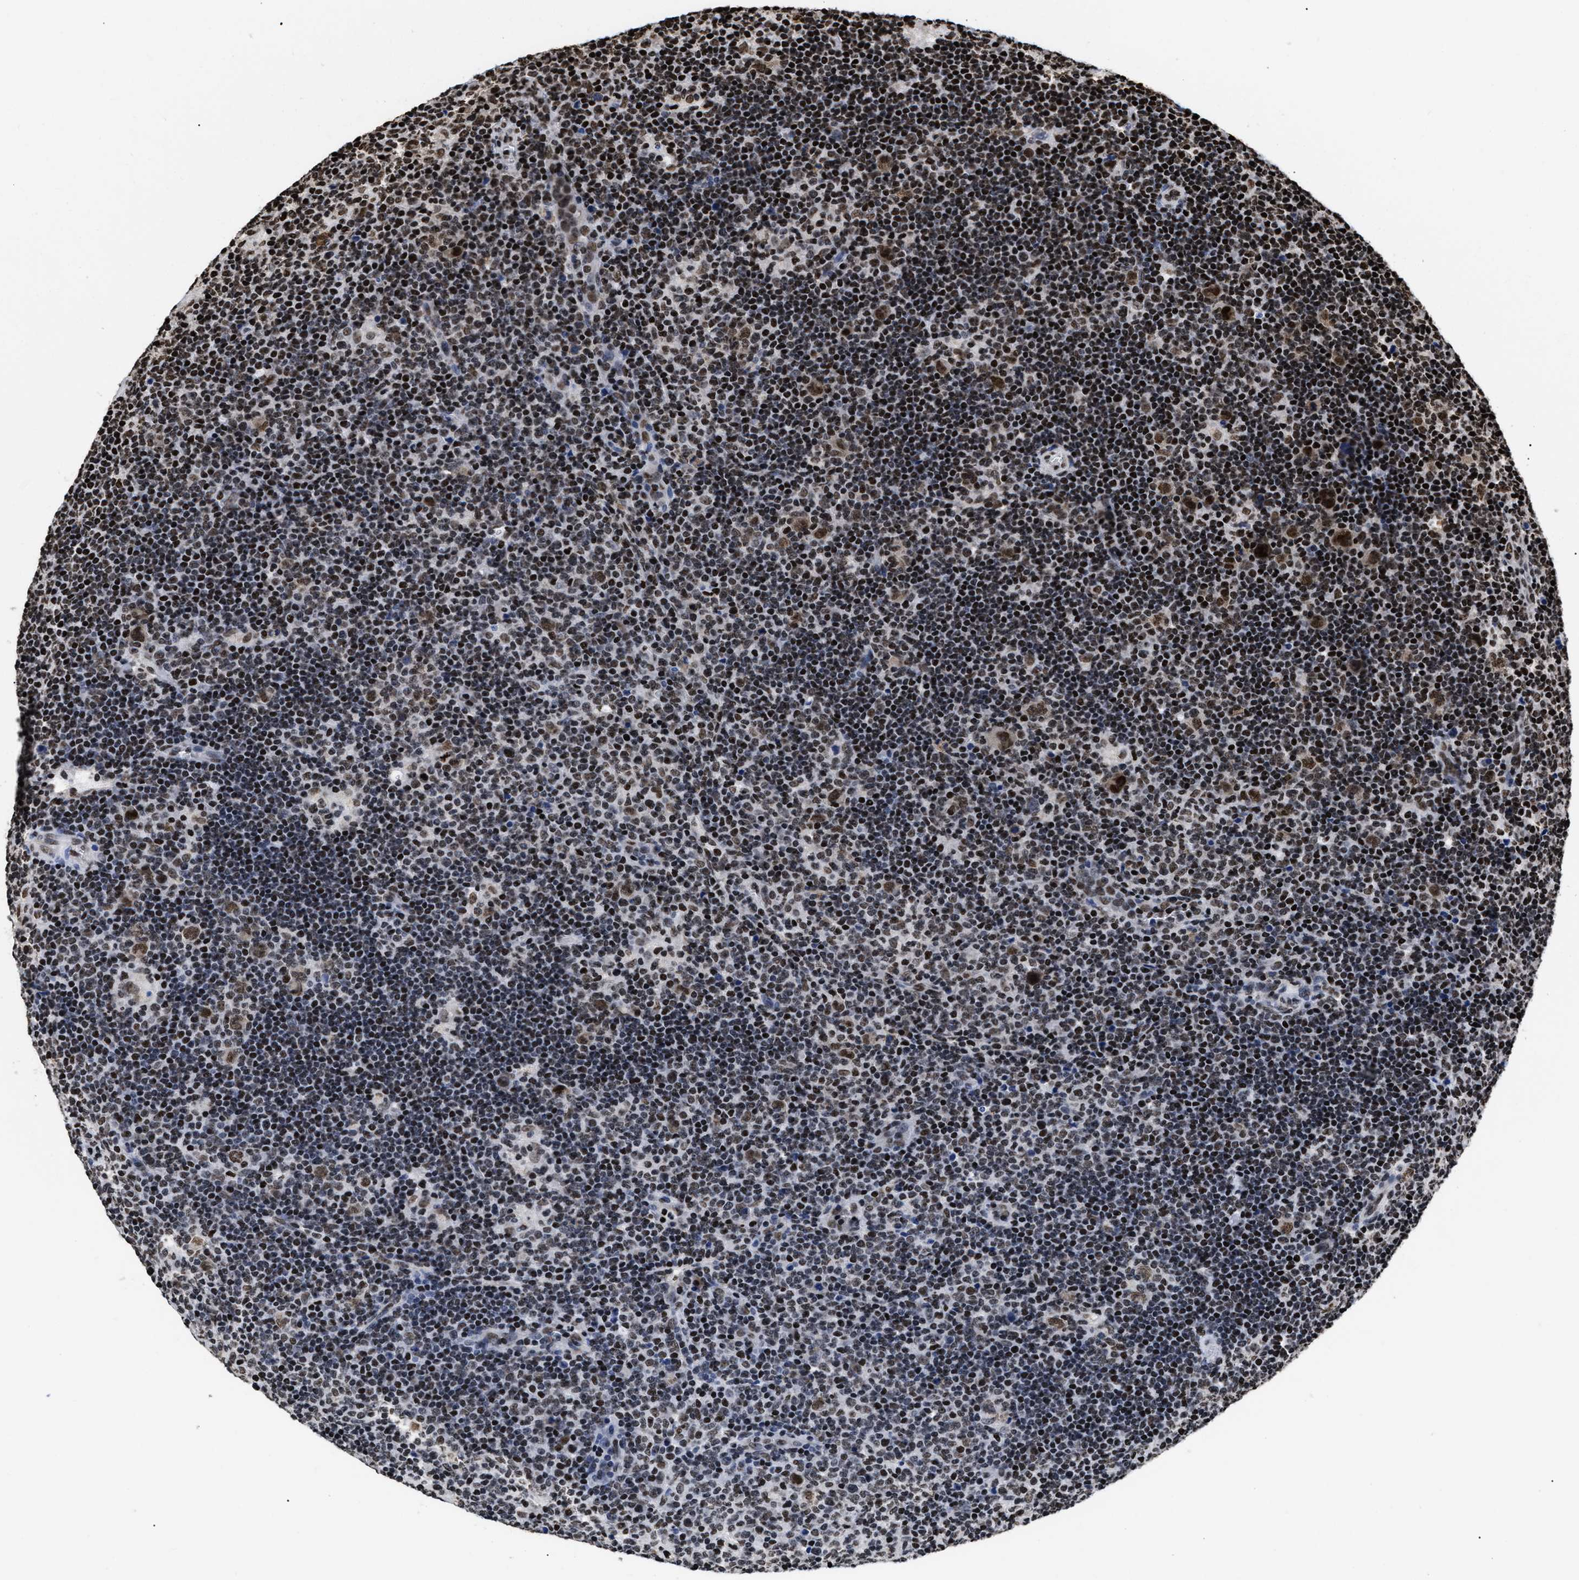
{"staining": {"intensity": "strong", "quantity": ">75%", "location": "nuclear"}, "tissue": "lymphoma", "cell_type": "Tumor cells", "image_type": "cancer", "snomed": [{"axis": "morphology", "description": "Hodgkin's disease, NOS"}, {"axis": "topography", "description": "Lymph node"}], "caption": "Protein expression analysis of human lymphoma reveals strong nuclear positivity in approximately >75% of tumor cells.", "gene": "CALHM3", "patient": {"sex": "female", "age": 57}}